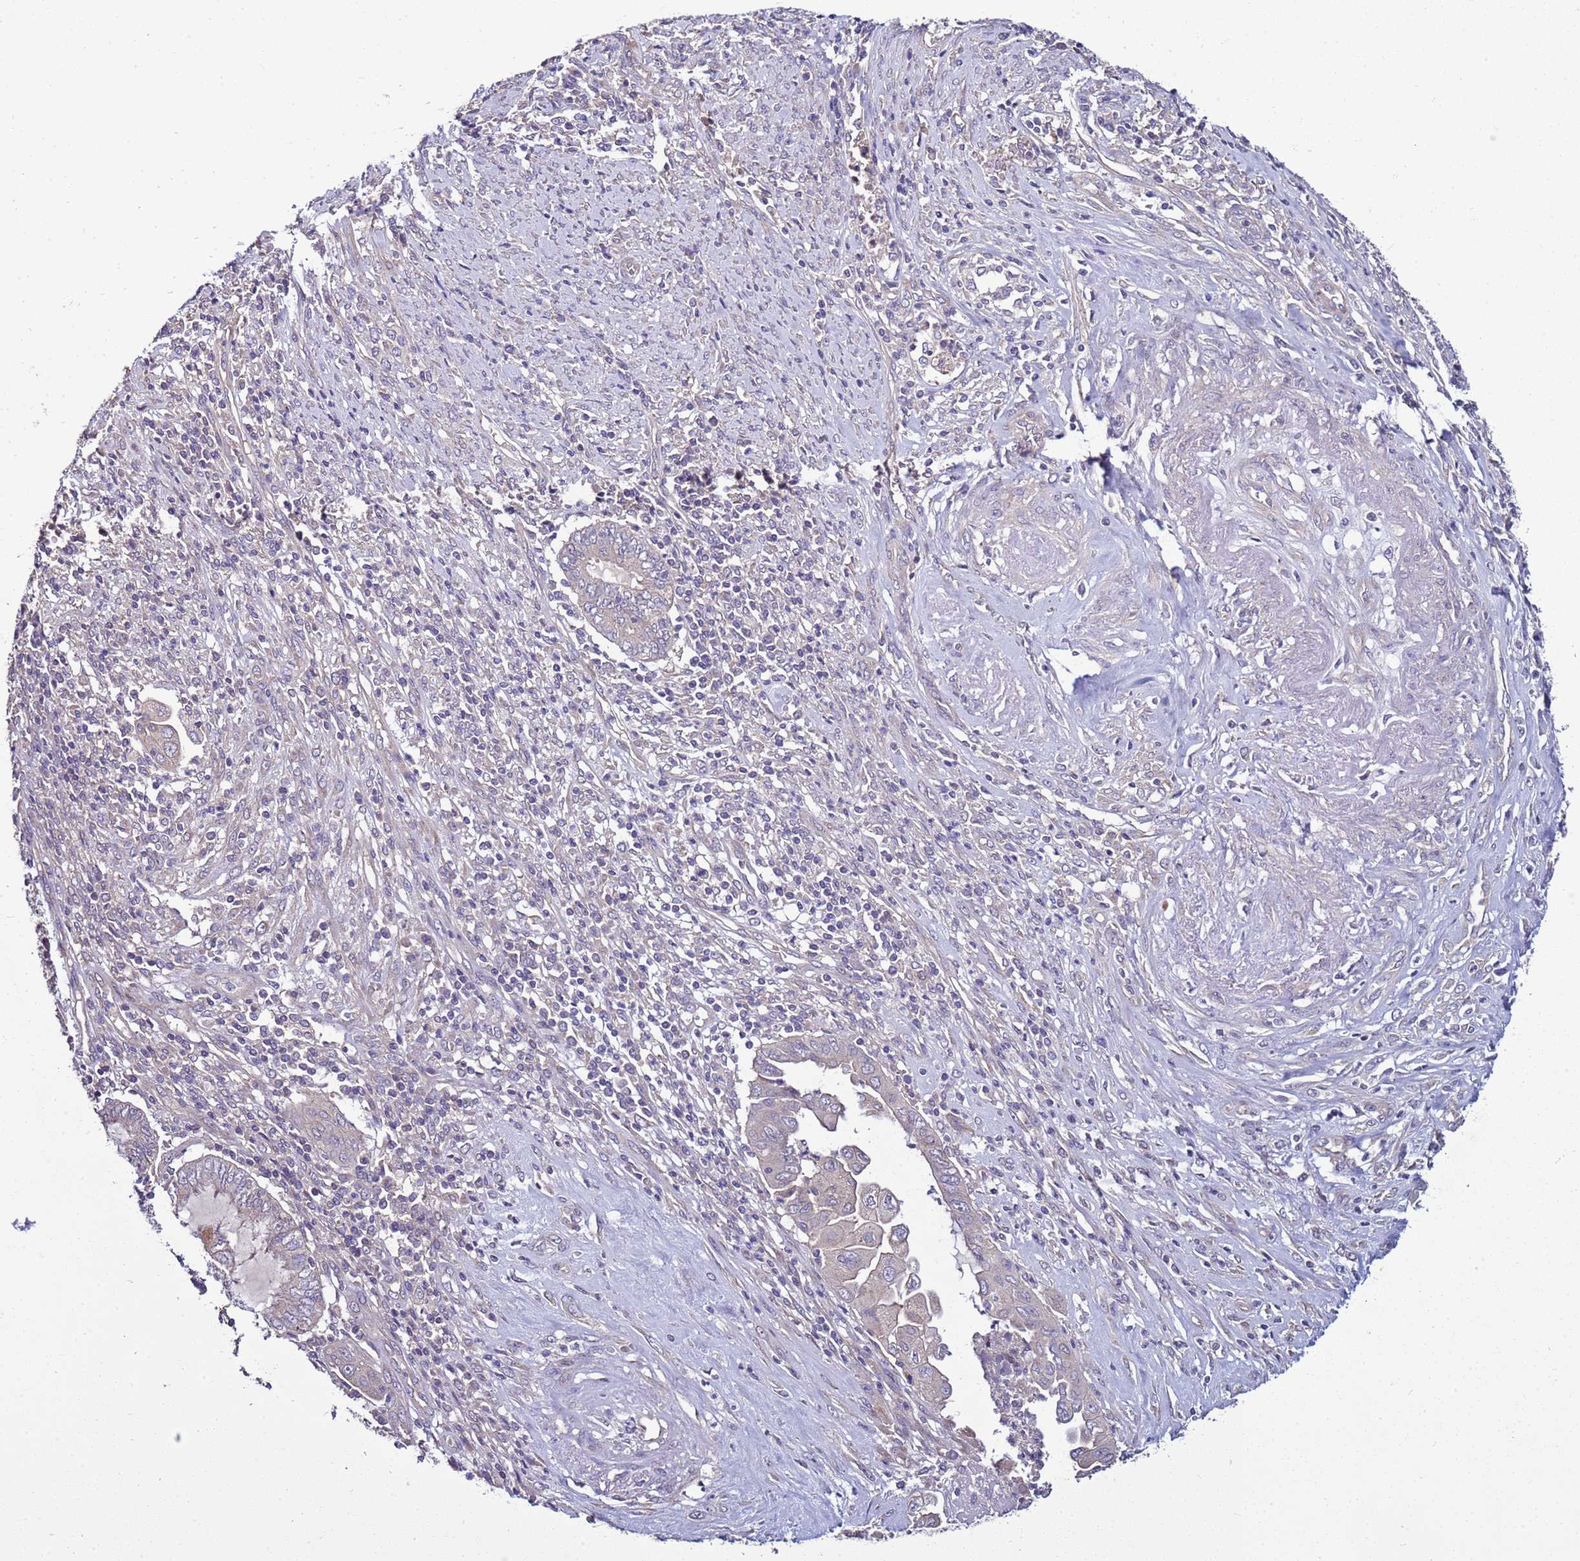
{"staining": {"intensity": "negative", "quantity": "none", "location": "none"}, "tissue": "endometrial cancer", "cell_type": "Tumor cells", "image_type": "cancer", "snomed": [{"axis": "morphology", "description": "Adenocarcinoma, NOS"}, {"axis": "topography", "description": "Uterus"}, {"axis": "topography", "description": "Endometrium"}], "caption": "Photomicrograph shows no significant protein staining in tumor cells of adenocarcinoma (endometrial).", "gene": "RABL2B", "patient": {"sex": "female", "age": 70}}